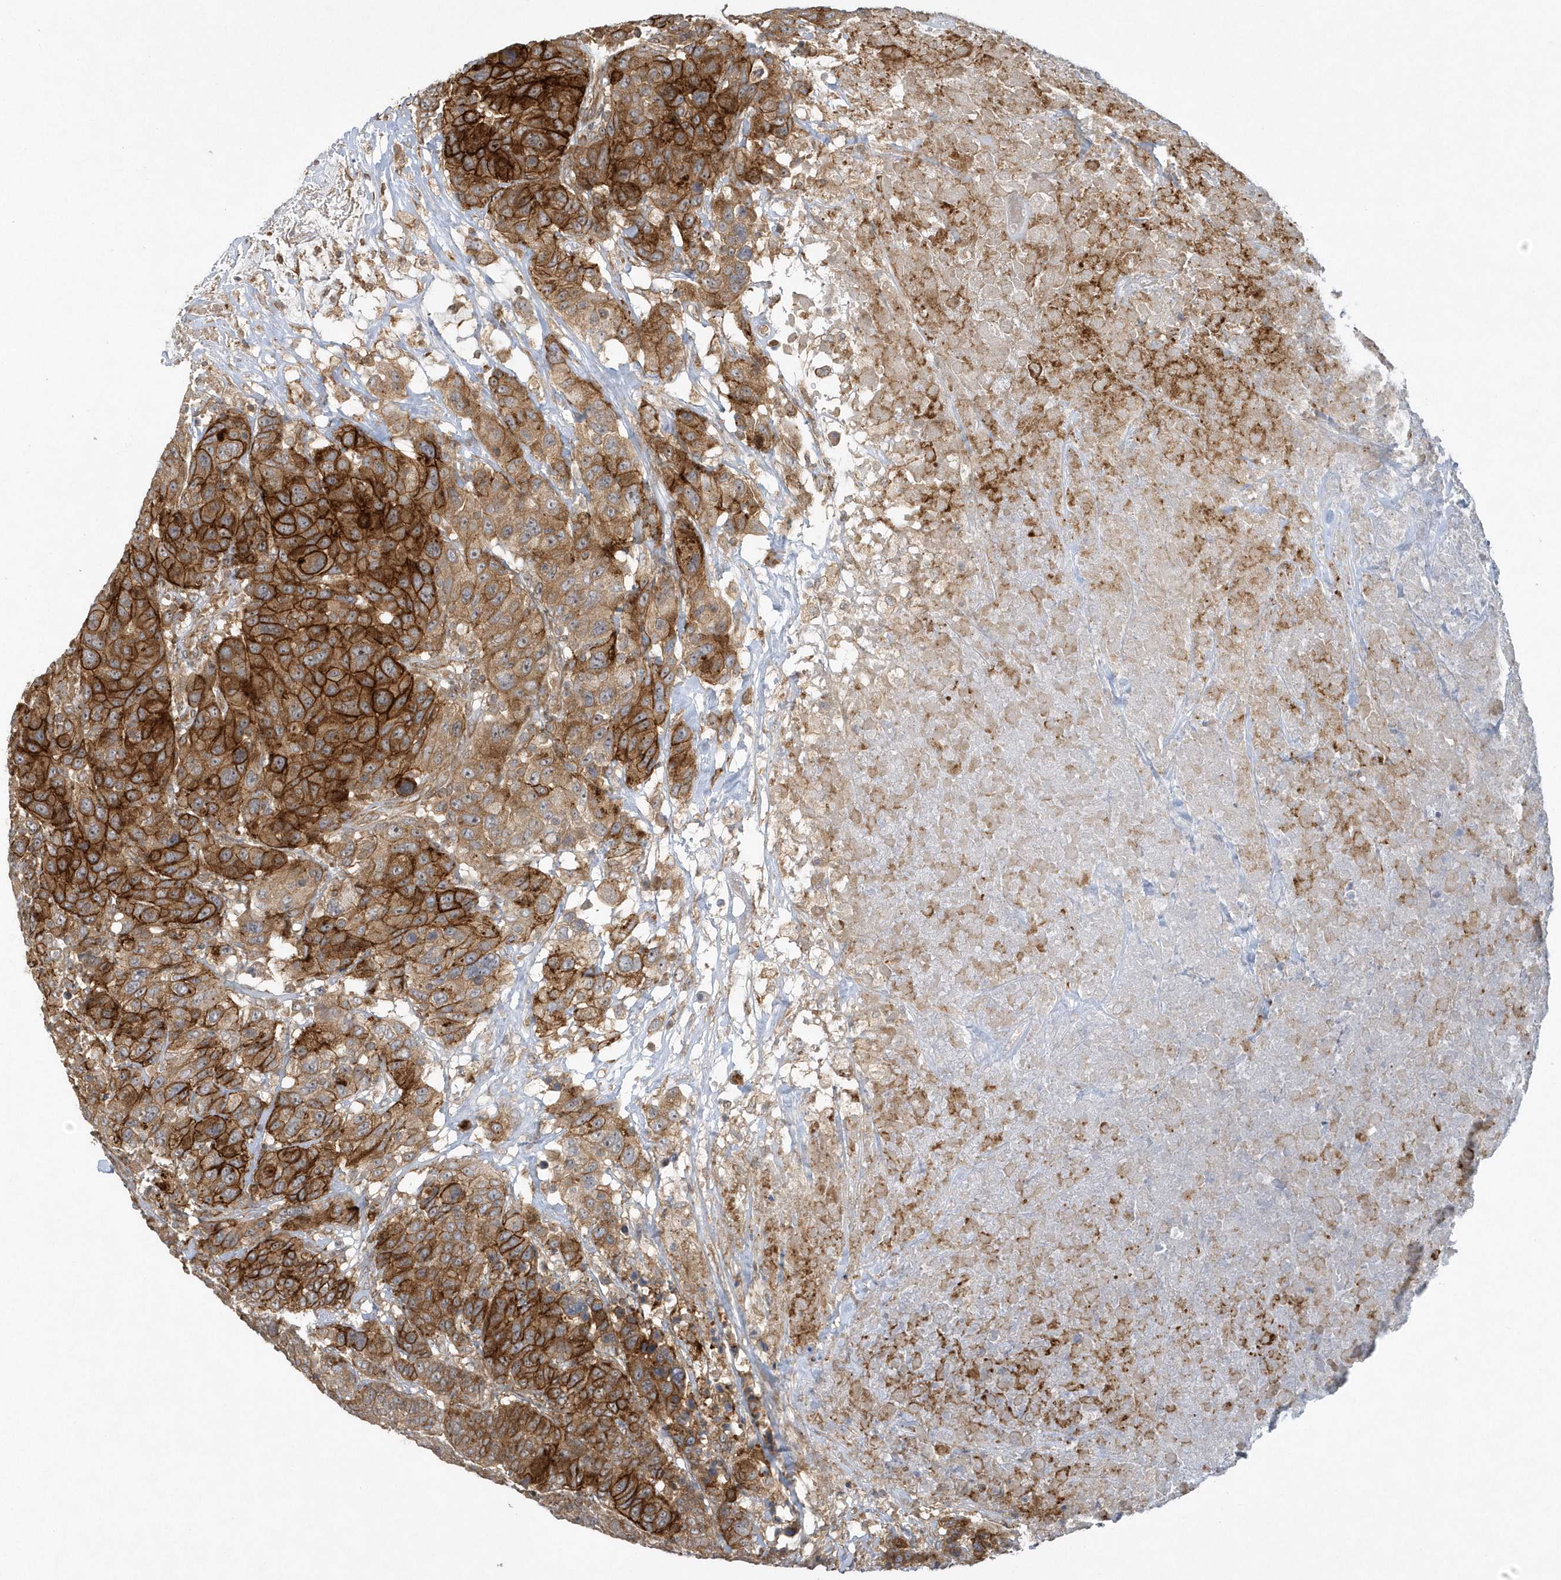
{"staining": {"intensity": "strong", "quantity": ">75%", "location": "cytoplasmic/membranous"}, "tissue": "breast cancer", "cell_type": "Tumor cells", "image_type": "cancer", "snomed": [{"axis": "morphology", "description": "Duct carcinoma"}, {"axis": "topography", "description": "Breast"}], "caption": "An image showing strong cytoplasmic/membranous positivity in about >75% of tumor cells in intraductal carcinoma (breast), as visualized by brown immunohistochemical staining.", "gene": "THG1L", "patient": {"sex": "female", "age": 37}}